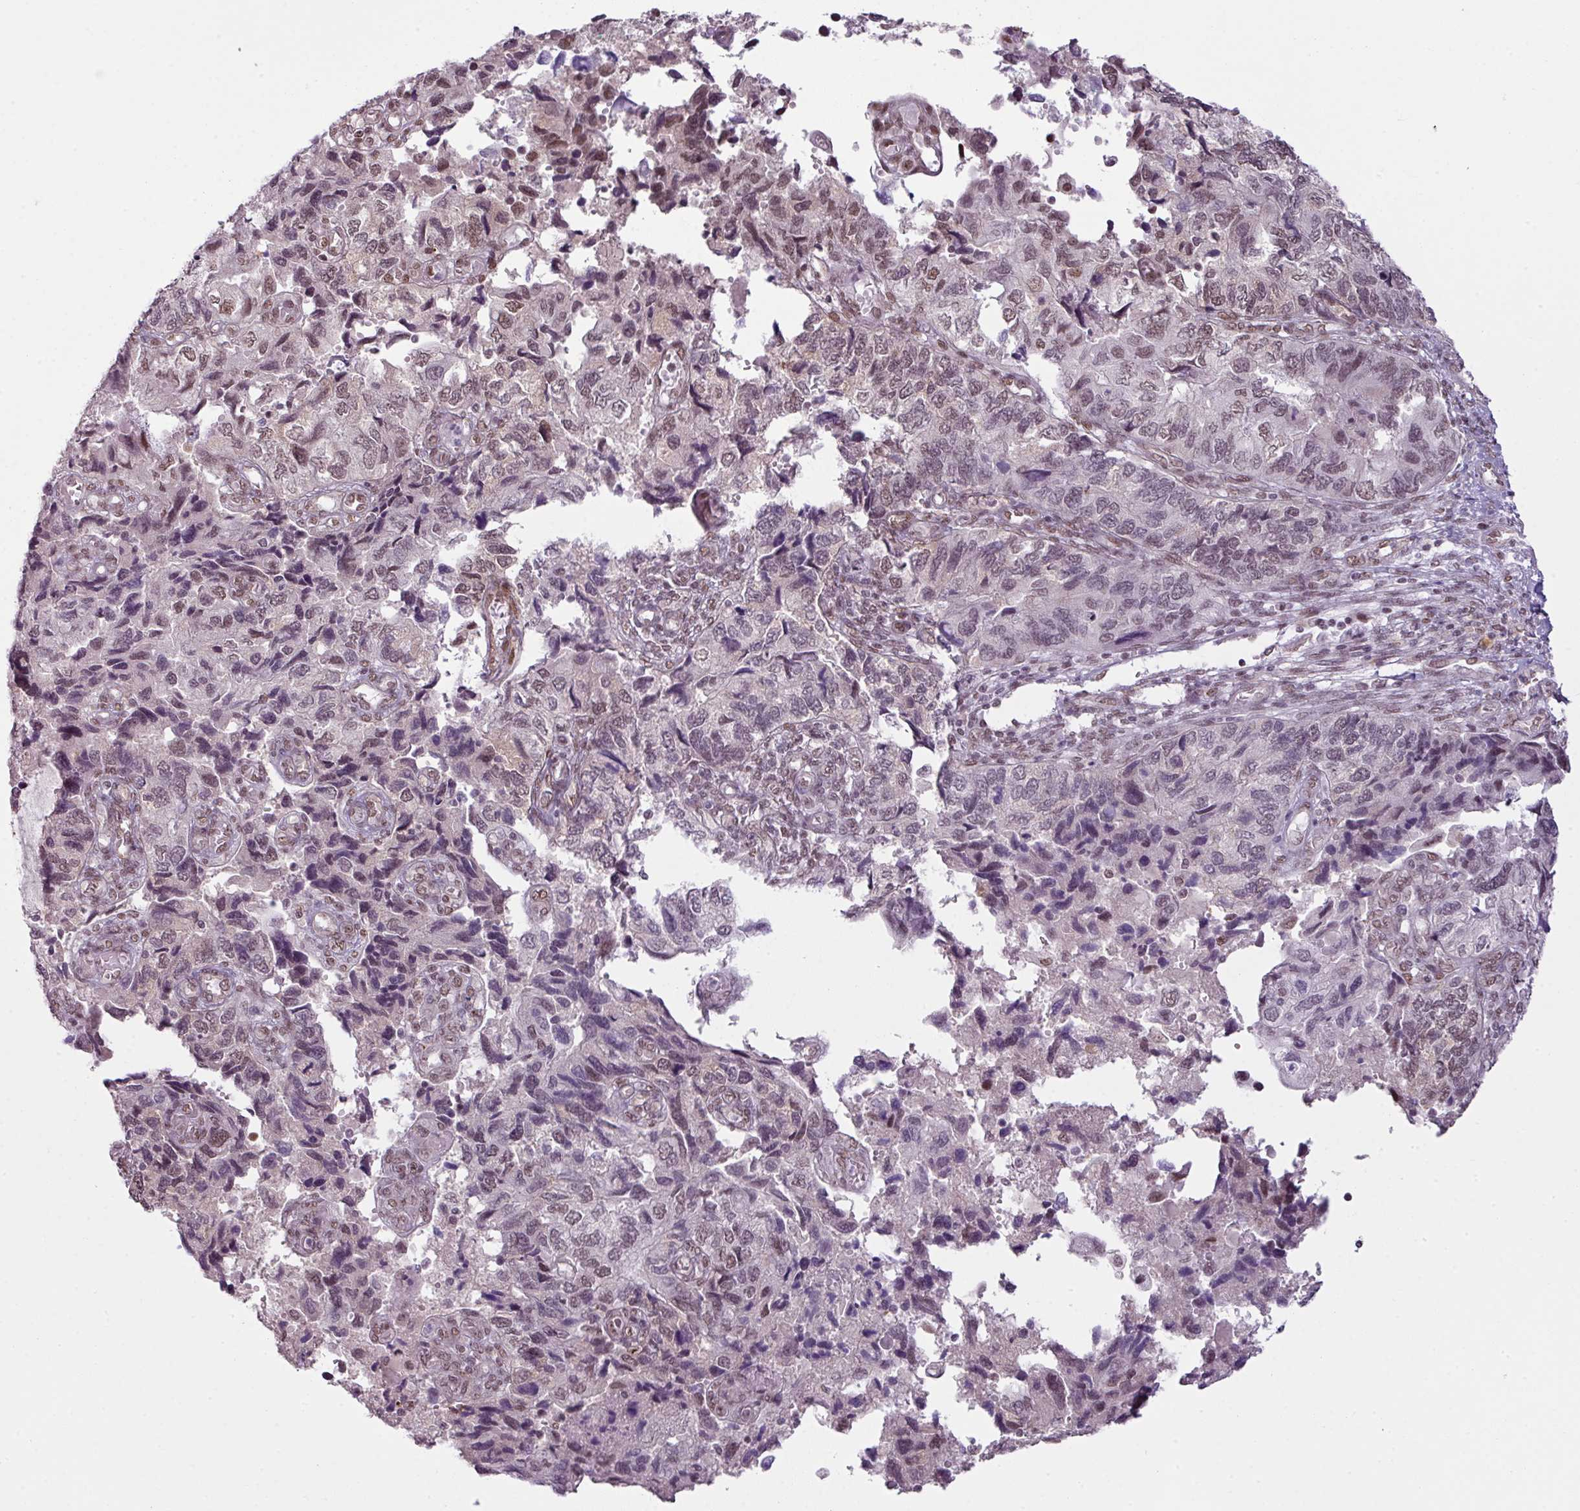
{"staining": {"intensity": "moderate", "quantity": "25%-75%", "location": "nuclear"}, "tissue": "endometrial cancer", "cell_type": "Tumor cells", "image_type": "cancer", "snomed": [{"axis": "morphology", "description": "Carcinoma, NOS"}, {"axis": "topography", "description": "Uterus"}], "caption": "A medium amount of moderate nuclear expression is appreciated in about 25%-75% of tumor cells in carcinoma (endometrial) tissue. (DAB = brown stain, brightfield microscopy at high magnification).", "gene": "ARL6IP4", "patient": {"sex": "female", "age": 76}}